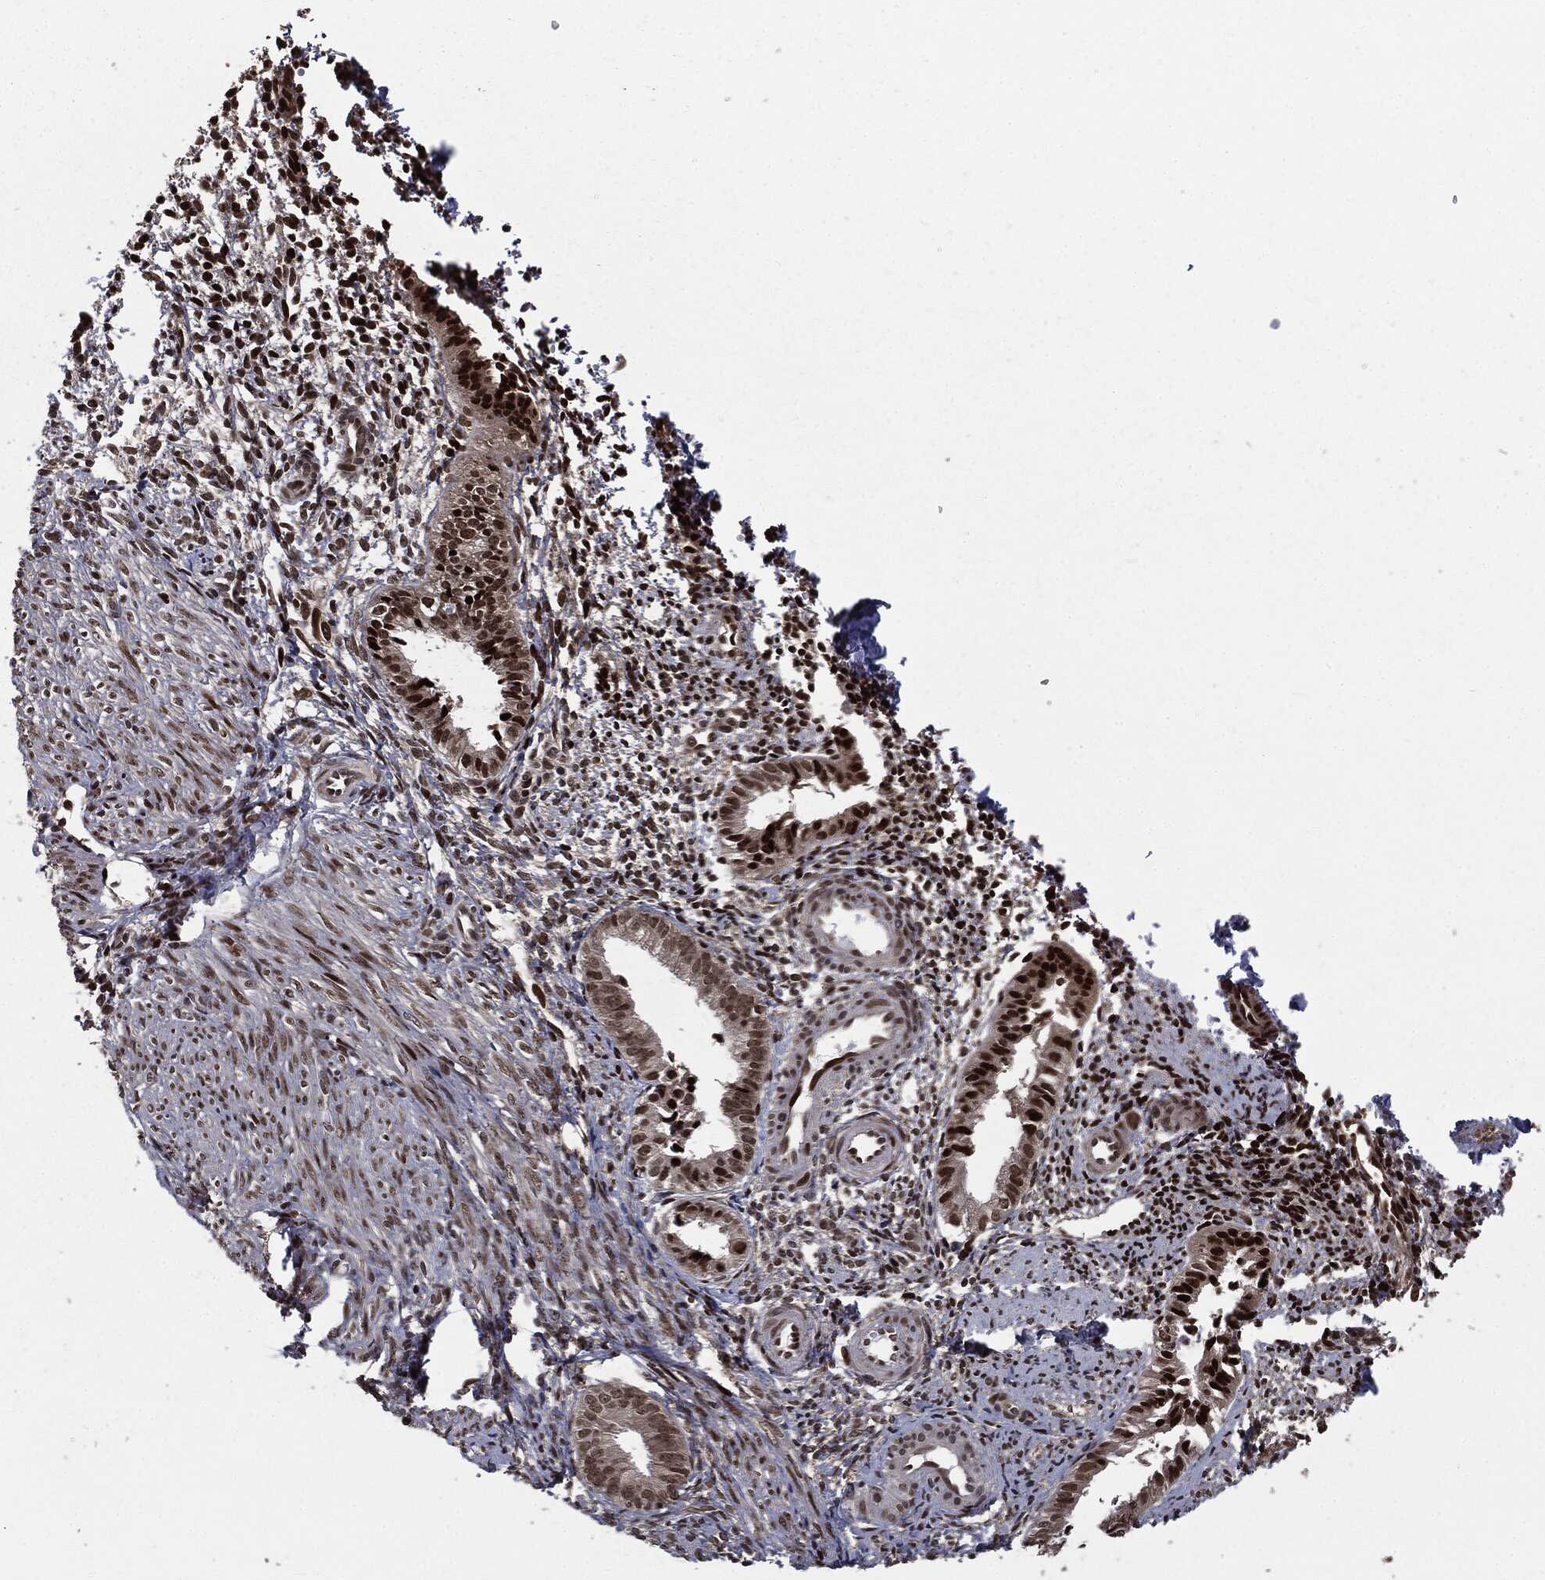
{"staining": {"intensity": "strong", "quantity": ">75%", "location": "nuclear"}, "tissue": "endometrium", "cell_type": "Cells in endometrial stroma", "image_type": "normal", "snomed": [{"axis": "morphology", "description": "Normal tissue, NOS"}, {"axis": "topography", "description": "Endometrium"}], "caption": "An image of endometrium stained for a protein displays strong nuclear brown staining in cells in endometrial stroma. Using DAB (3,3'-diaminobenzidine) (brown) and hematoxylin (blue) stains, captured at high magnification using brightfield microscopy.", "gene": "DVL2", "patient": {"sex": "female", "age": 47}}